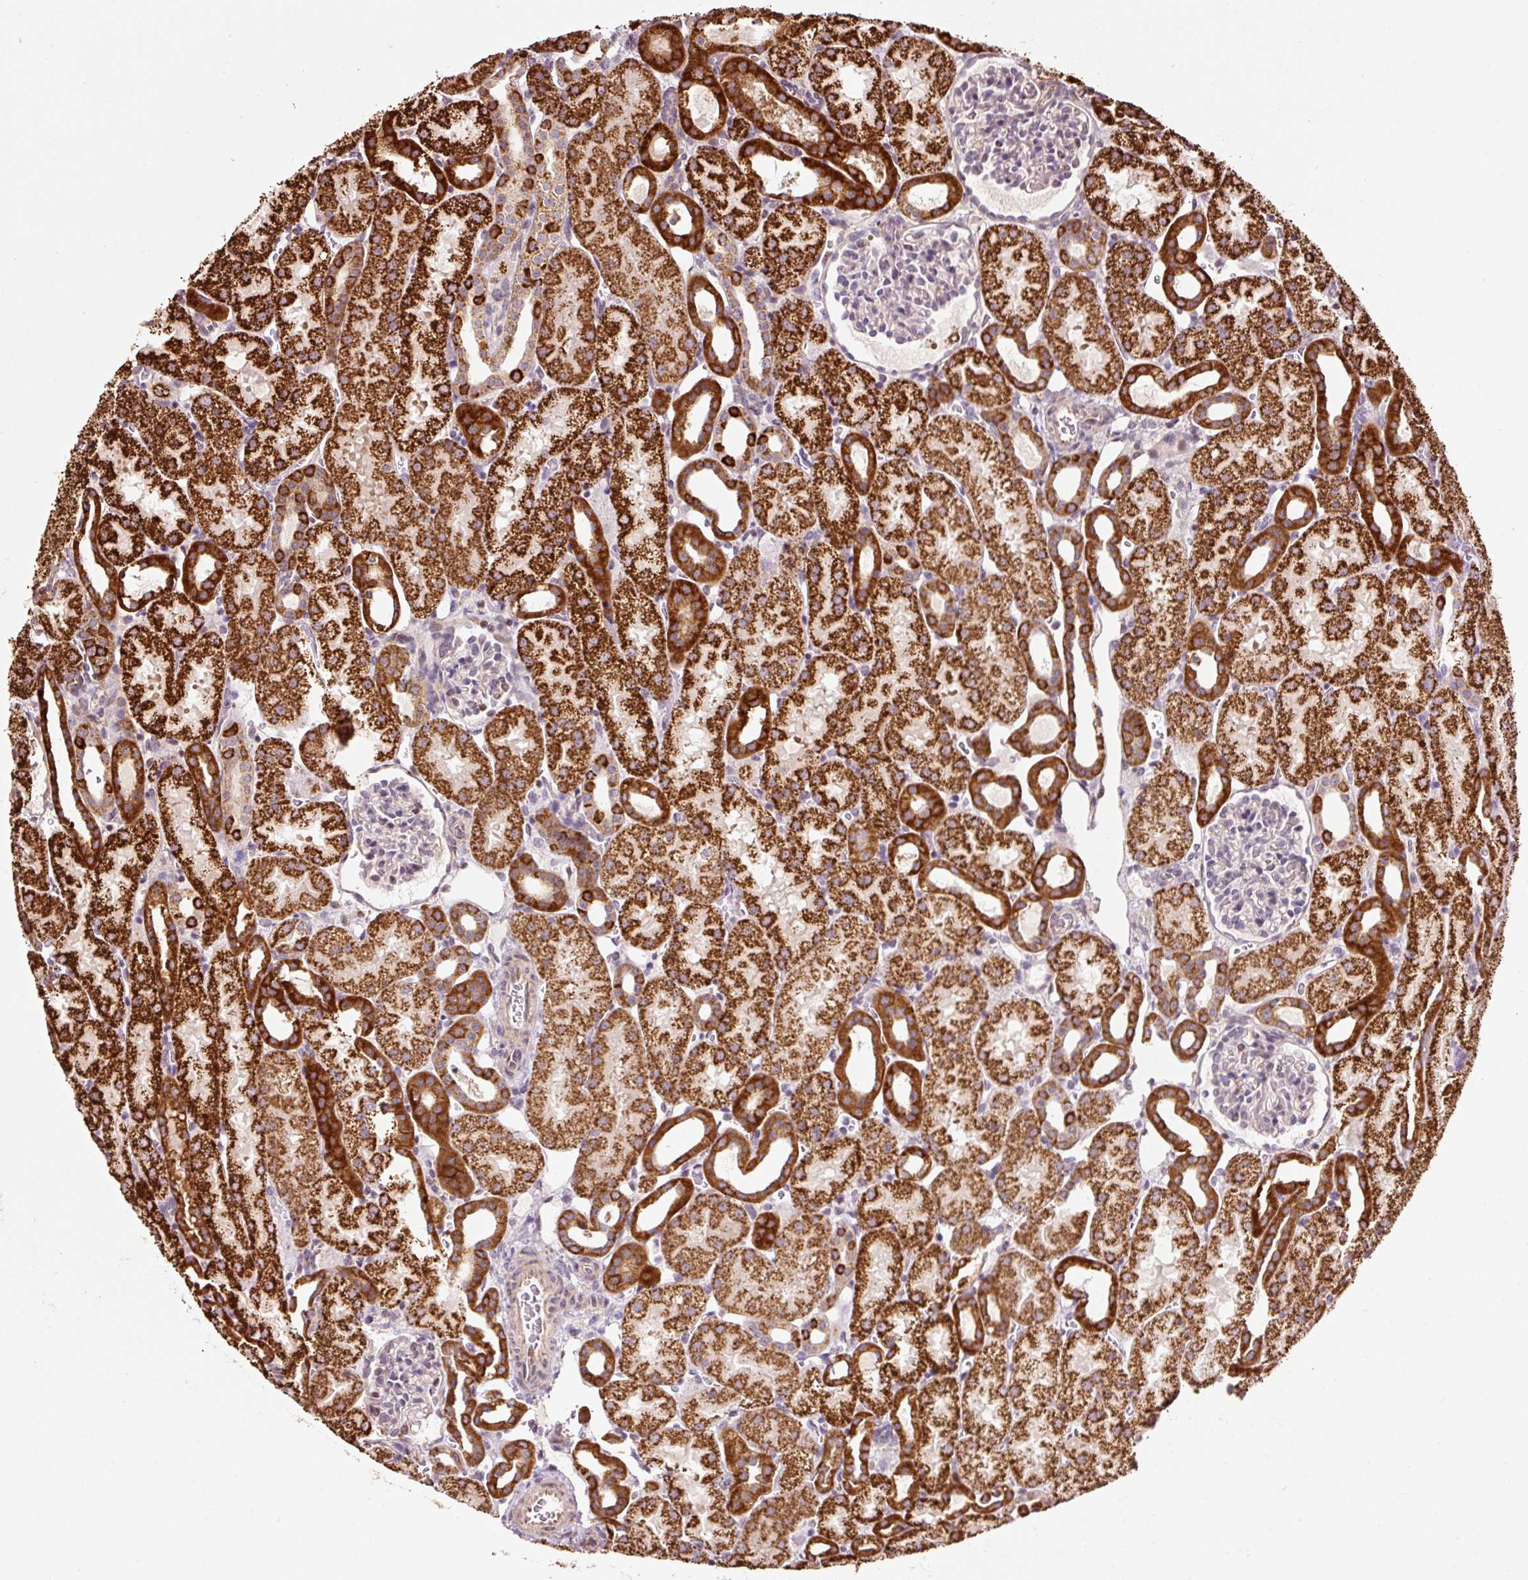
{"staining": {"intensity": "negative", "quantity": "none", "location": "none"}, "tissue": "kidney", "cell_type": "Cells in glomeruli", "image_type": "normal", "snomed": [{"axis": "morphology", "description": "Normal tissue, NOS"}, {"axis": "topography", "description": "Kidney"}], "caption": "Immunohistochemical staining of benign human kidney shows no significant expression in cells in glomeruli. (Brightfield microscopy of DAB (3,3'-diaminobenzidine) IHC at high magnification).", "gene": "ETF1", "patient": {"sex": "male", "age": 2}}